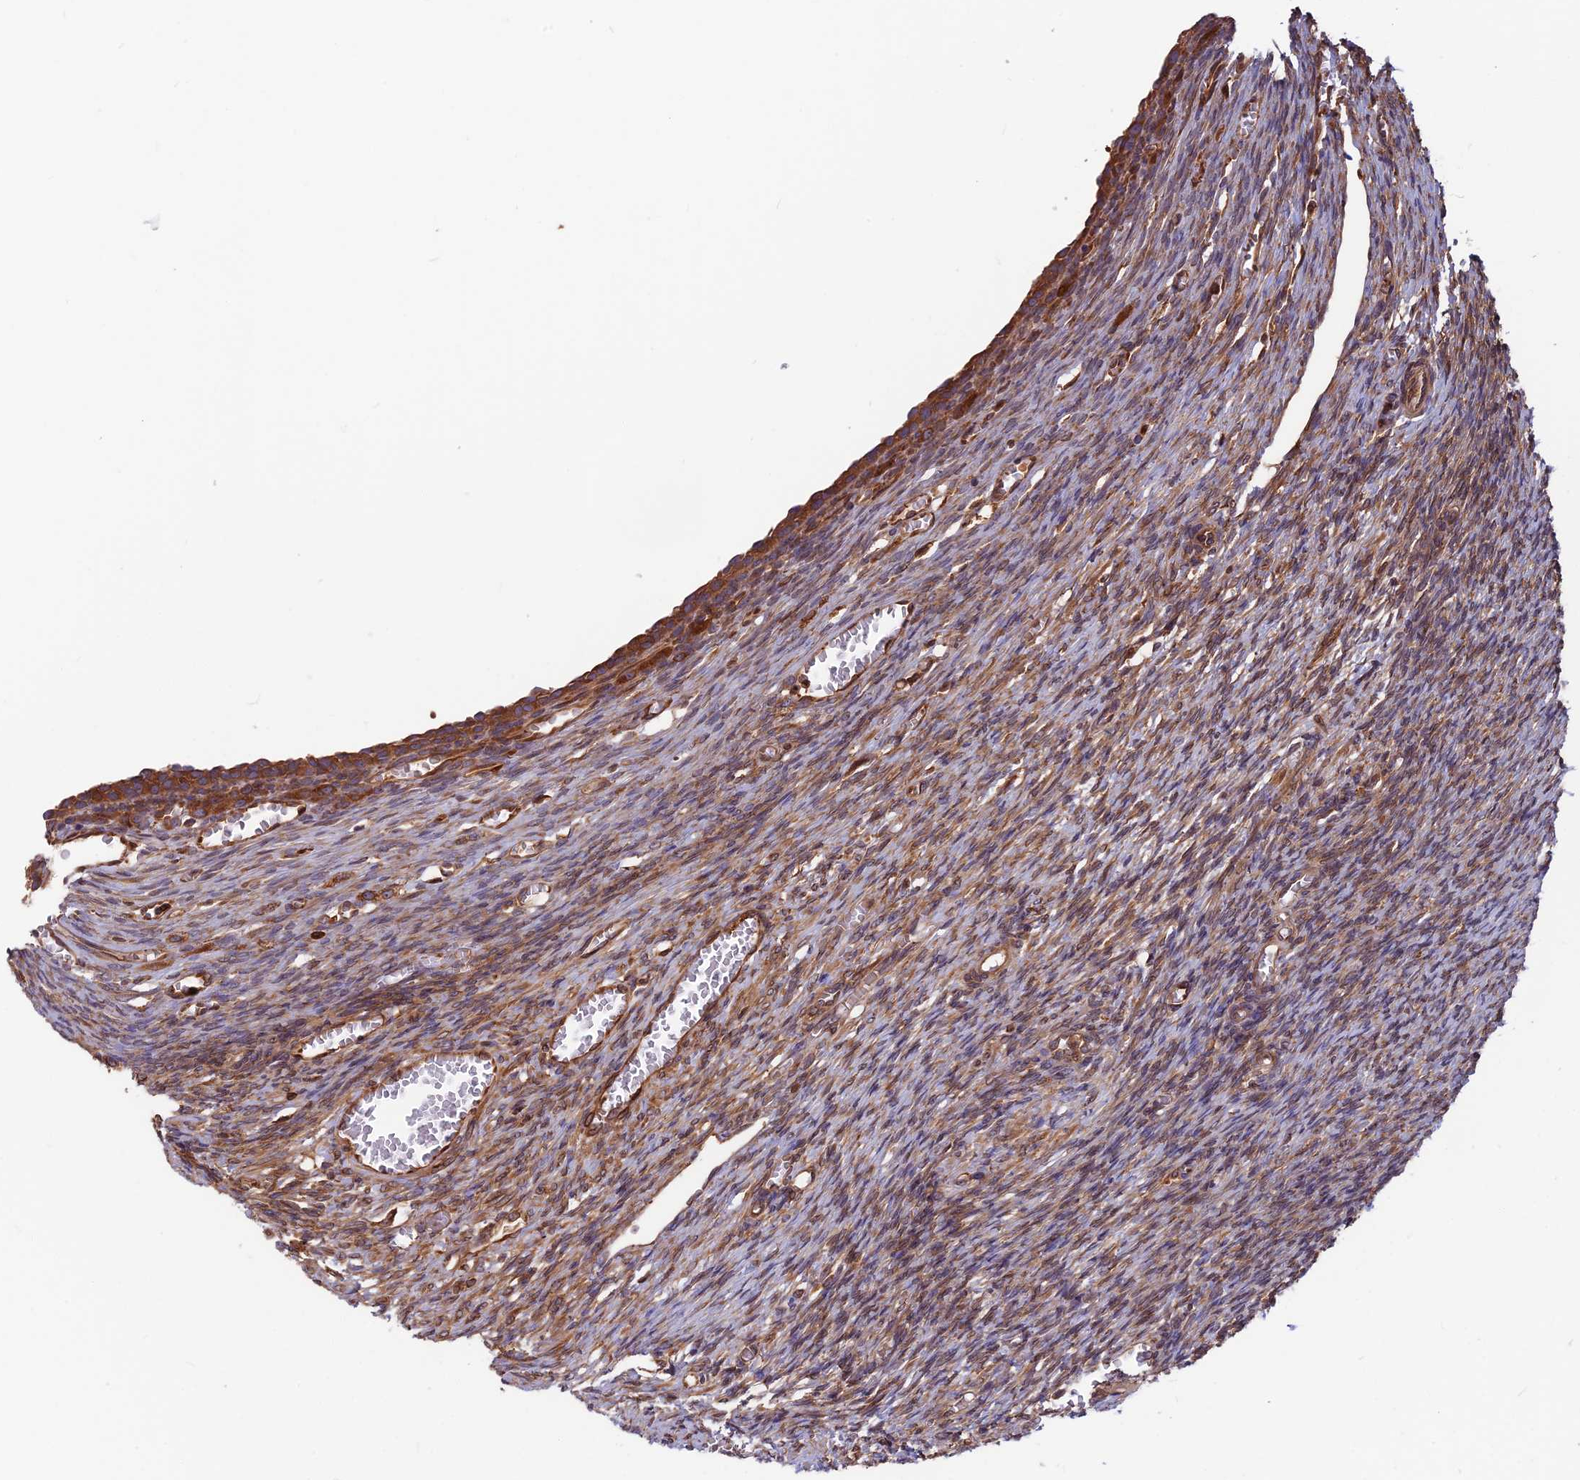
{"staining": {"intensity": "moderate", "quantity": "<25%", "location": "cytoplasmic/membranous"}, "tissue": "ovary", "cell_type": "Ovarian stroma cells", "image_type": "normal", "snomed": [{"axis": "morphology", "description": "Normal tissue, NOS"}, {"axis": "topography", "description": "Ovary"}], "caption": "Immunohistochemical staining of benign ovary reveals low levels of moderate cytoplasmic/membranous positivity in approximately <25% of ovarian stroma cells. The staining is performed using DAB brown chromogen to label protein expression. The nuclei are counter-stained blue using hematoxylin.", "gene": "WDR1", "patient": {"sex": "female", "age": 27}}